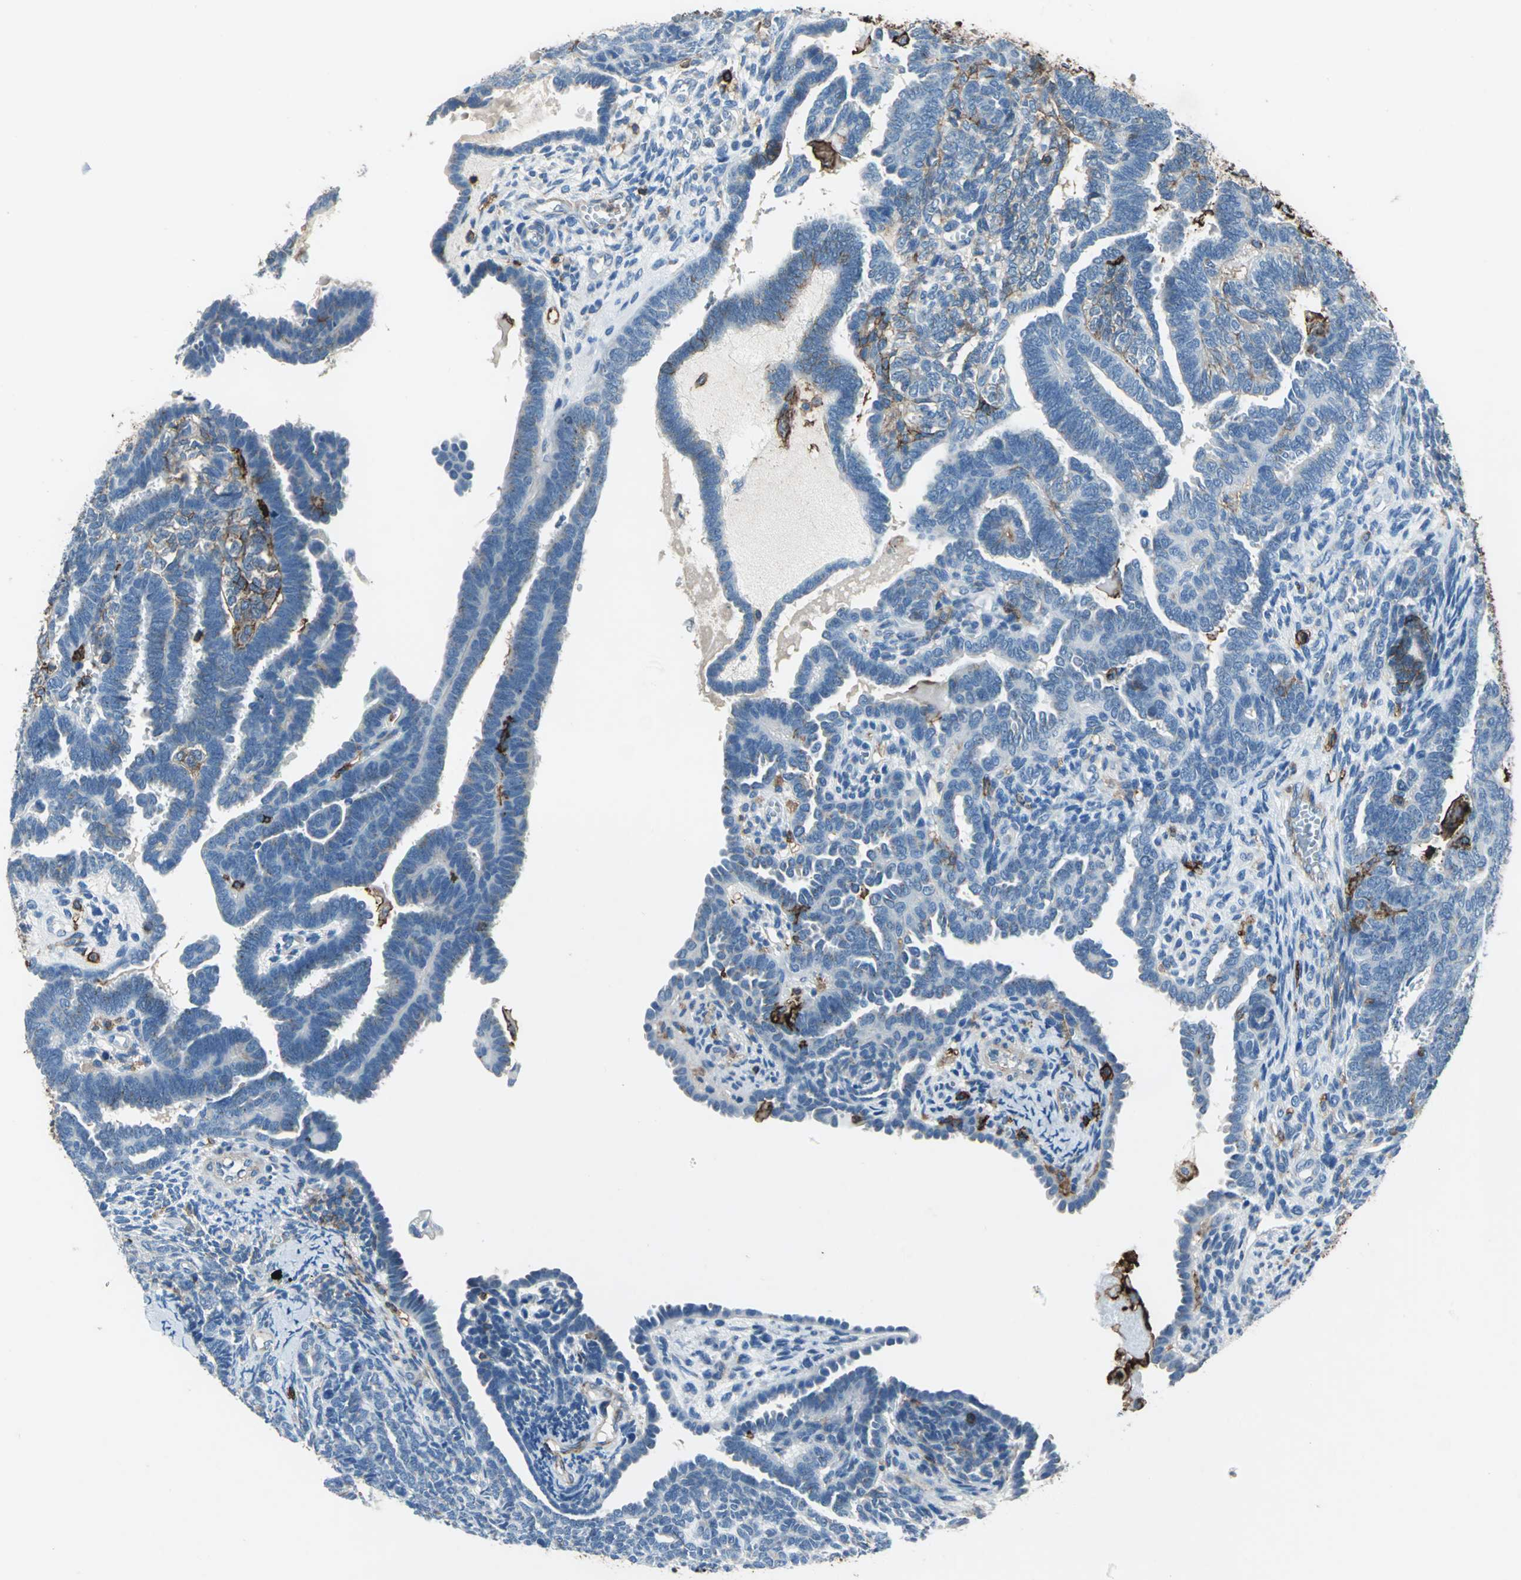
{"staining": {"intensity": "negative", "quantity": "none", "location": "none"}, "tissue": "endometrial cancer", "cell_type": "Tumor cells", "image_type": "cancer", "snomed": [{"axis": "morphology", "description": "Neoplasm, malignant, NOS"}, {"axis": "topography", "description": "Endometrium"}], "caption": "This is an immunohistochemistry (IHC) histopathology image of endometrial cancer (neoplasm (malignant)). There is no staining in tumor cells.", "gene": "CD44", "patient": {"sex": "female", "age": 74}}